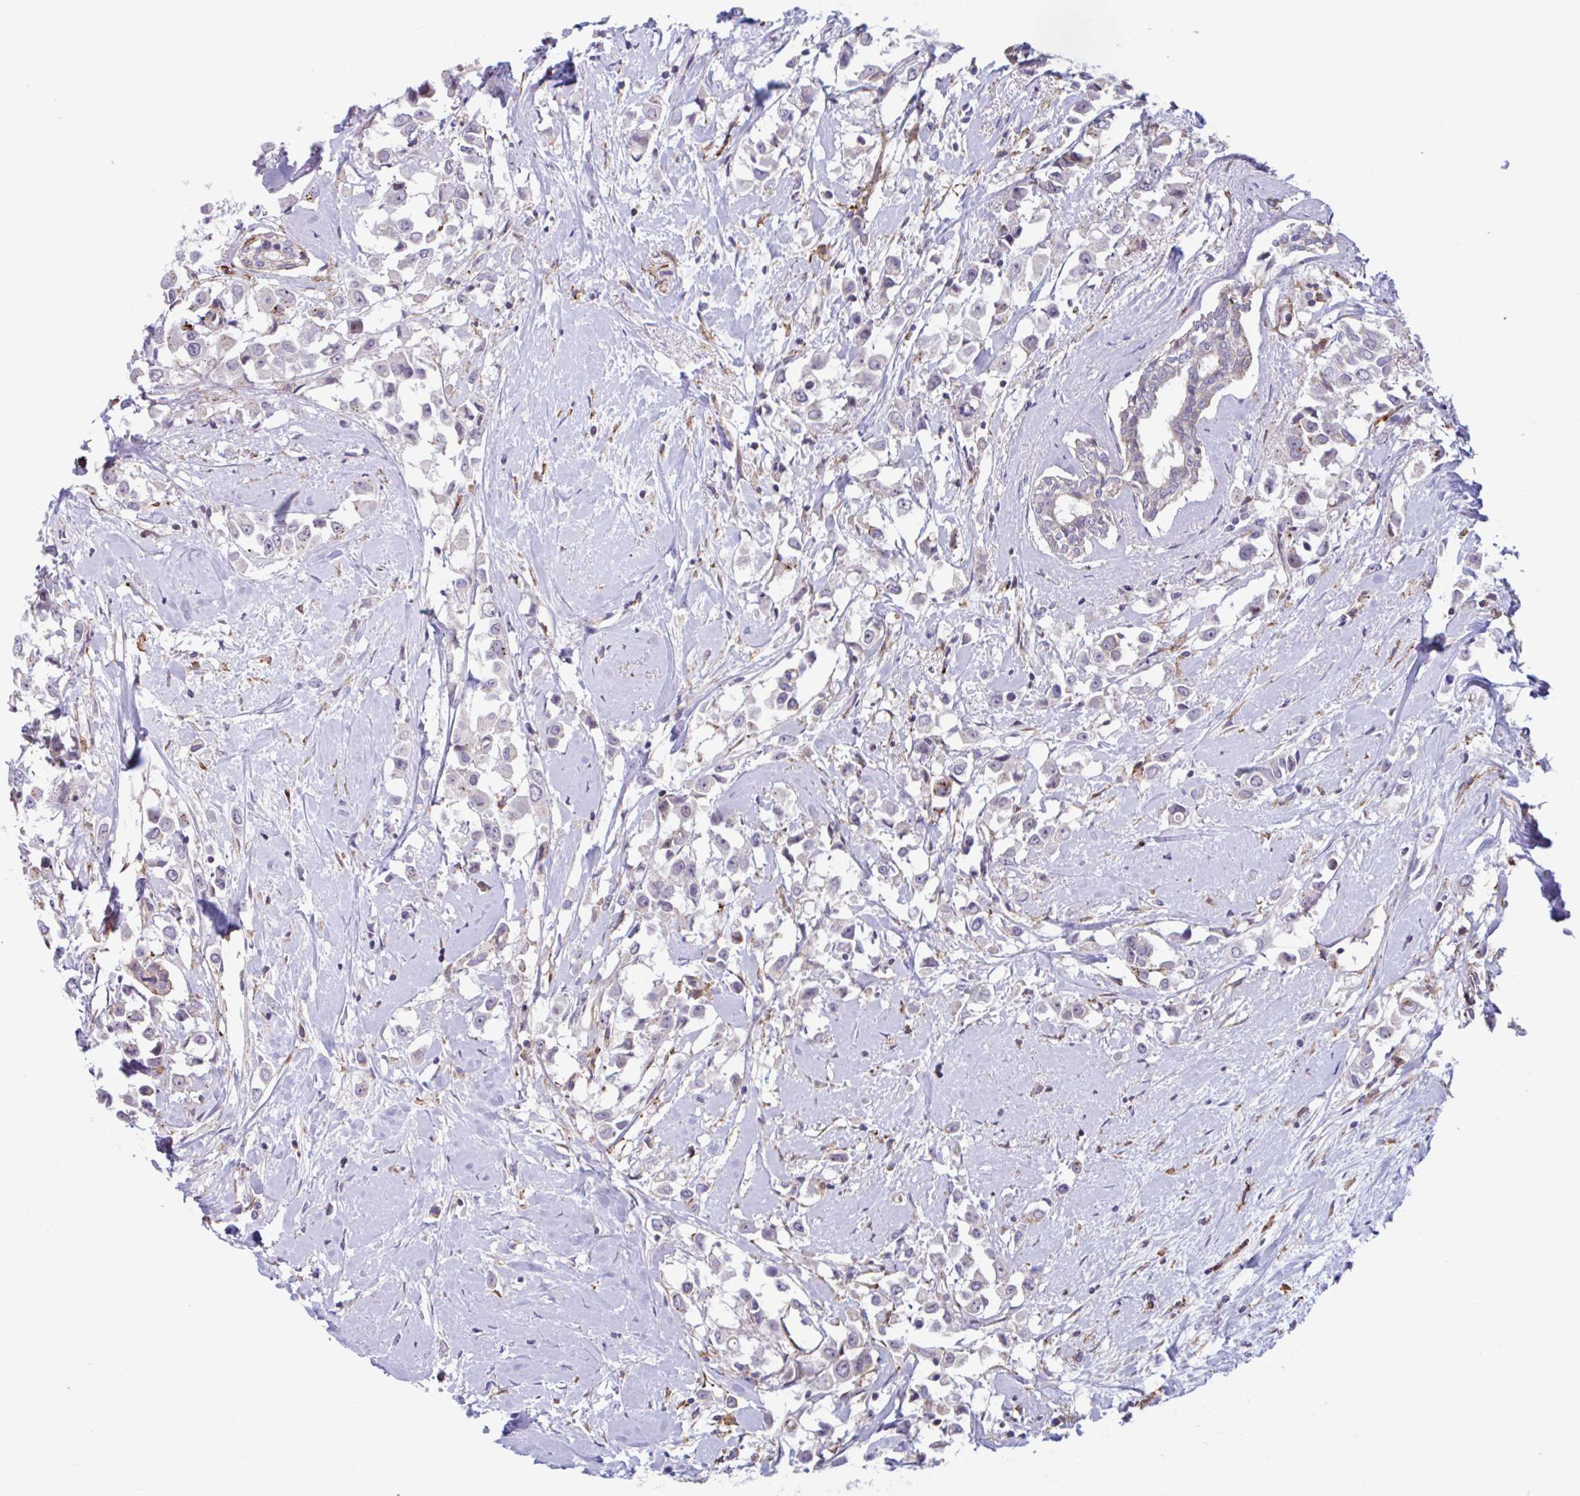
{"staining": {"intensity": "negative", "quantity": "none", "location": "none"}, "tissue": "breast cancer", "cell_type": "Tumor cells", "image_type": "cancer", "snomed": [{"axis": "morphology", "description": "Duct carcinoma"}, {"axis": "topography", "description": "Breast"}], "caption": "An image of human breast cancer is negative for staining in tumor cells. The staining was performed using DAB (3,3'-diaminobenzidine) to visualize the protein expression in brown, while the nuclei were stained in blue with hematoxylin (Magnification: 20x).", "gene": "ADAT3", "patient": {"sex": "female", "age": 61}}